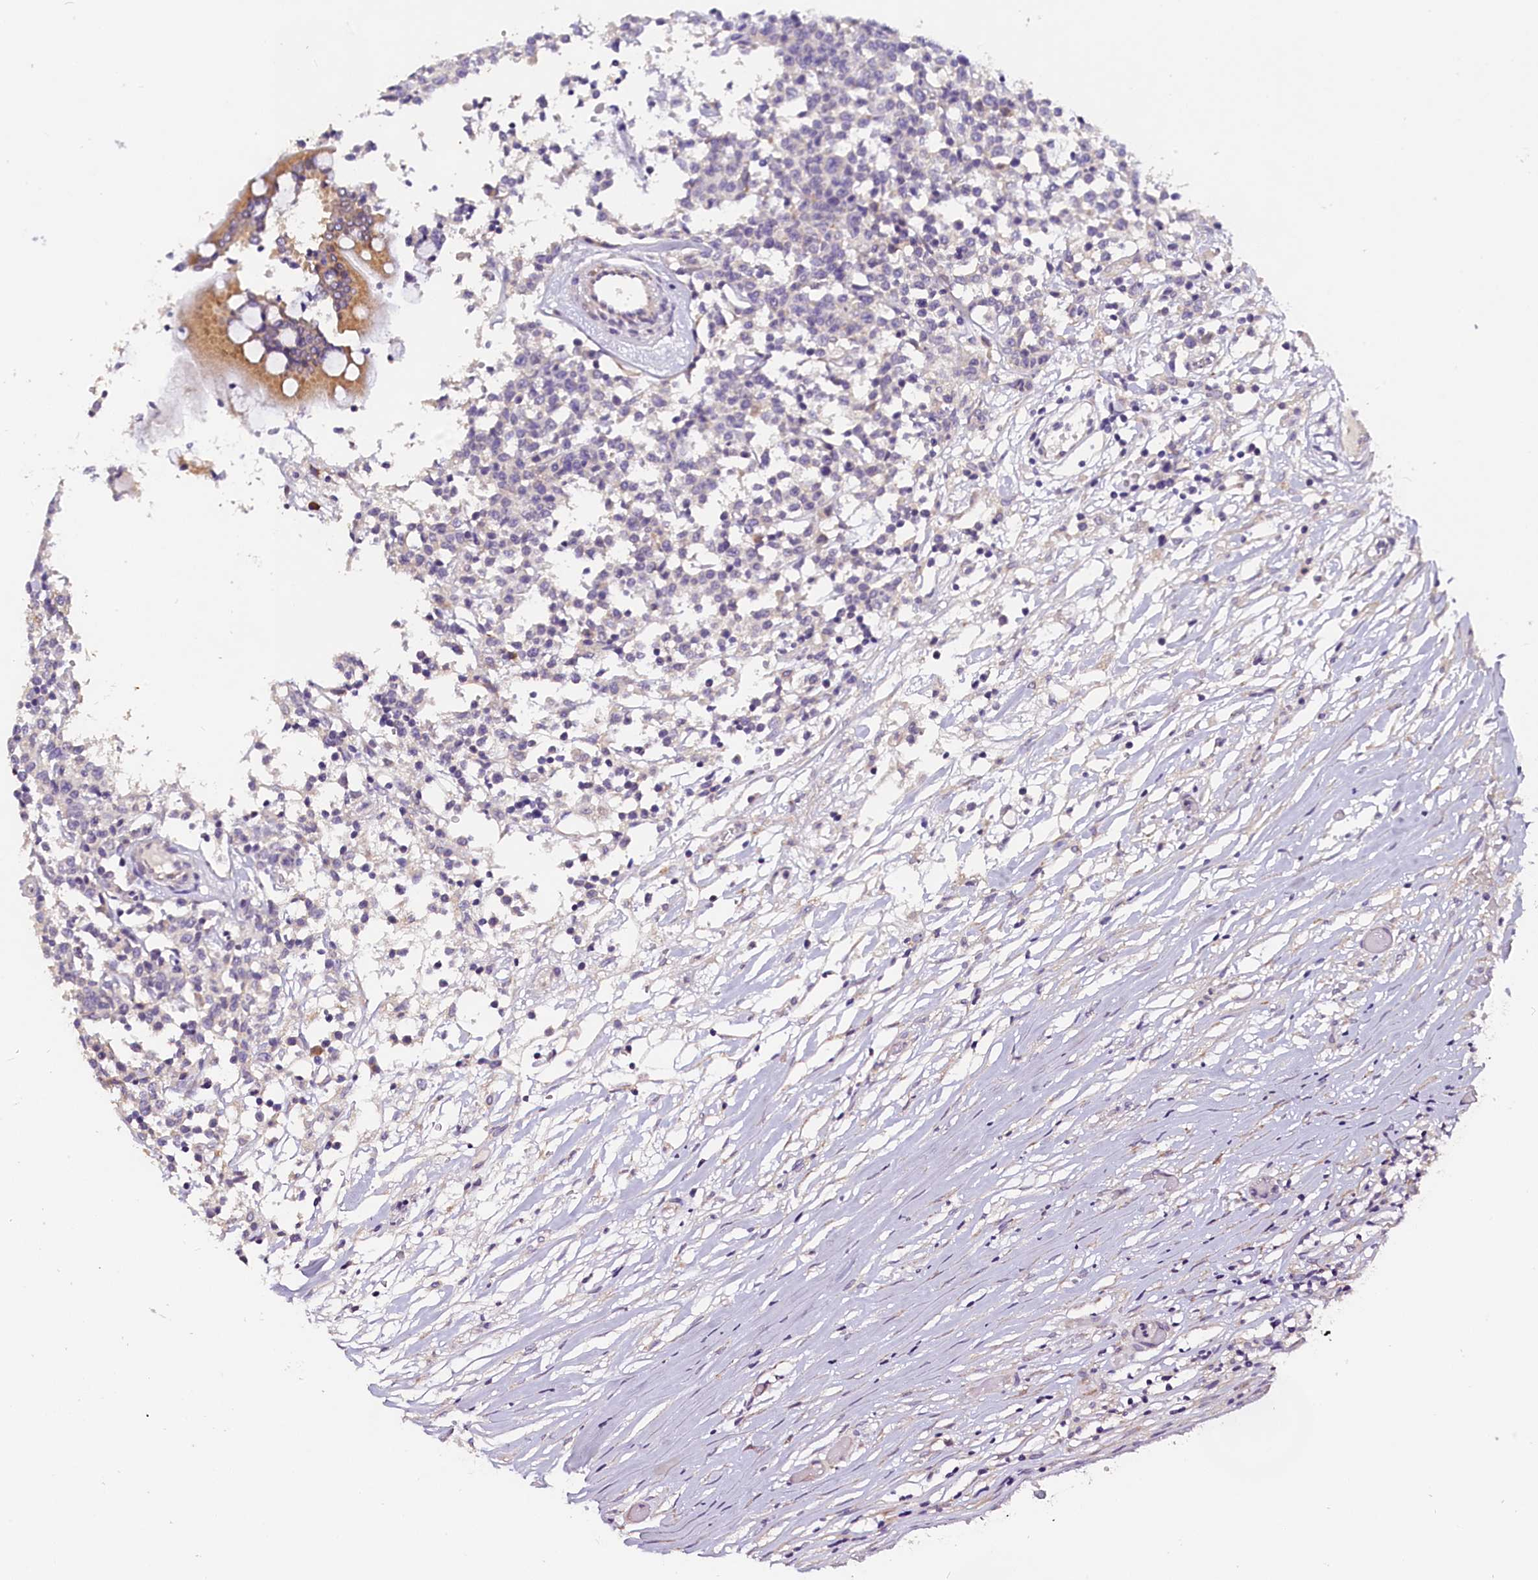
{"staining": {"intensity": "negative", "quantity": "none", "location": "none"}, "tissue": "lymphoma", "cell_type": "Tumor cells", "image_type": "cancer", "snomed": [{"axis": "morphology", "description": "Malignant lymphoma, non-Hodgkin's type, Low grade"}, {"axis": "topography", "description": "Small intestine"}], "caption": "Tumor cells show no significant protein staining in malignant lymphoma, non-Hodgkin's type (low-grade). (DAB (3,3'-diaminobenzidine) immunohistochemistry (IHC) with hematoxylin counter stain).", "gene": "ST7L", "patient": {"sex": "female", "age": 59}}